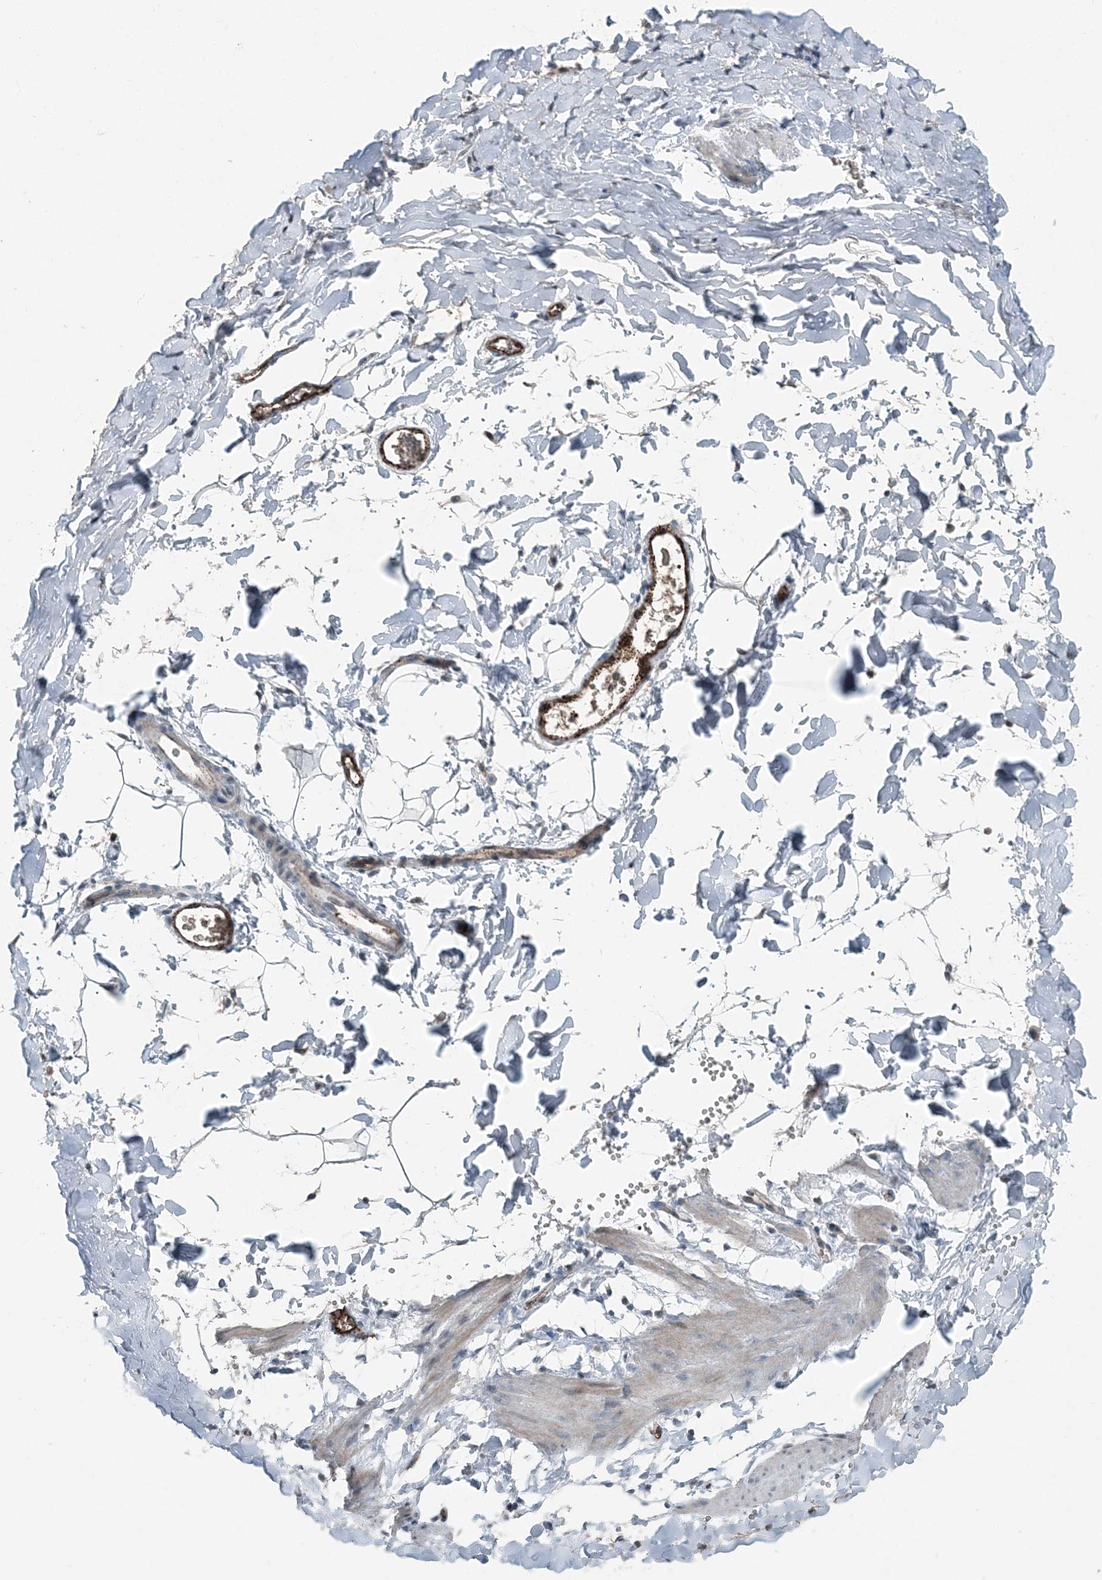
{"staining": {"intensity": "negative", "quantity": "none", "location": "none"}, "tissue": "adipose tissue", "cell_type": "Adipocytes", "image_type": "normal", "snomed": [{"axis": "morphology", "description": "Normal tissue, NOS"}, {"axis": "topography", "description": "Gallbladder"}, {"axis": "topography", "description": "Peripheral nerve tissue"}], "caption": "An IHC photomicrograph of normal adipose tissue is shown. There is no staining in adipocytes of adipose tissue.", "gene": "ELOVL7", "patient": {"sex": "male", "age": 38}}